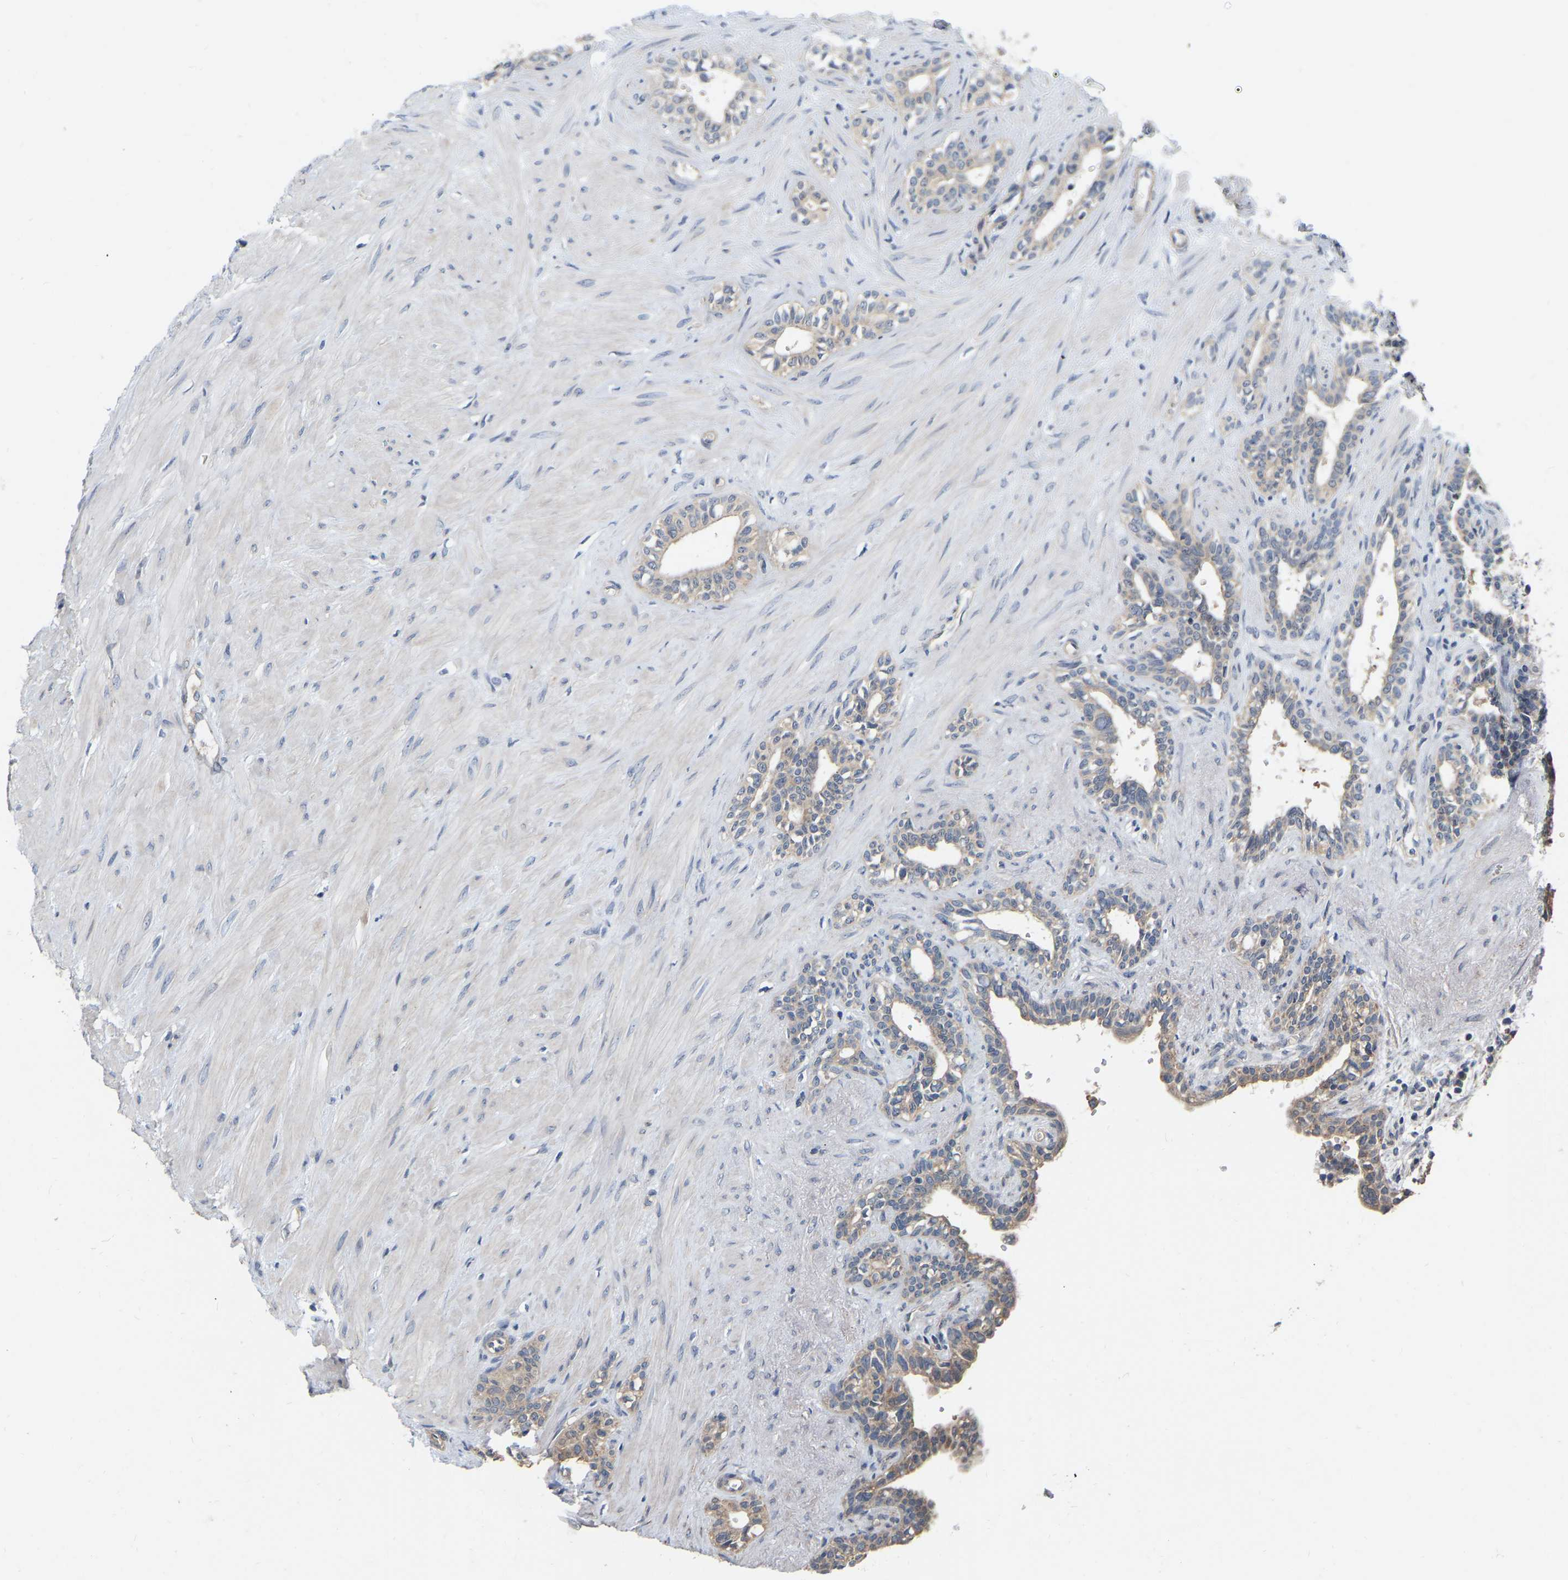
{"staining": {"intensity": "weak", "quantity": ">75%", "location": "cytoplasmic/membranous"}, "tissue": "seminal vesicle", "cell_type": "Glandular cells", "image_type": "normal", "snomed": [{"axis": "morphology", "description": "Normal tissue, NOS"}, {"axis": "morphology", "description": "Adenocarcinoma, High grade"}, {"axis": "topography", "description": "Prostate"}, {"axis": "topography", "description": "Seminal veicle"}], "caption": "IHC of unremarkable human seminal vesicle reveals low levels of weak cytoplasmic/membranous expression in approximately >75% of glandular cells. (DAB IHC, brown staining for protein, blue staining for nuclei).", "gene": "SSH1", "patient": {"sex": "male", "age": 55}}